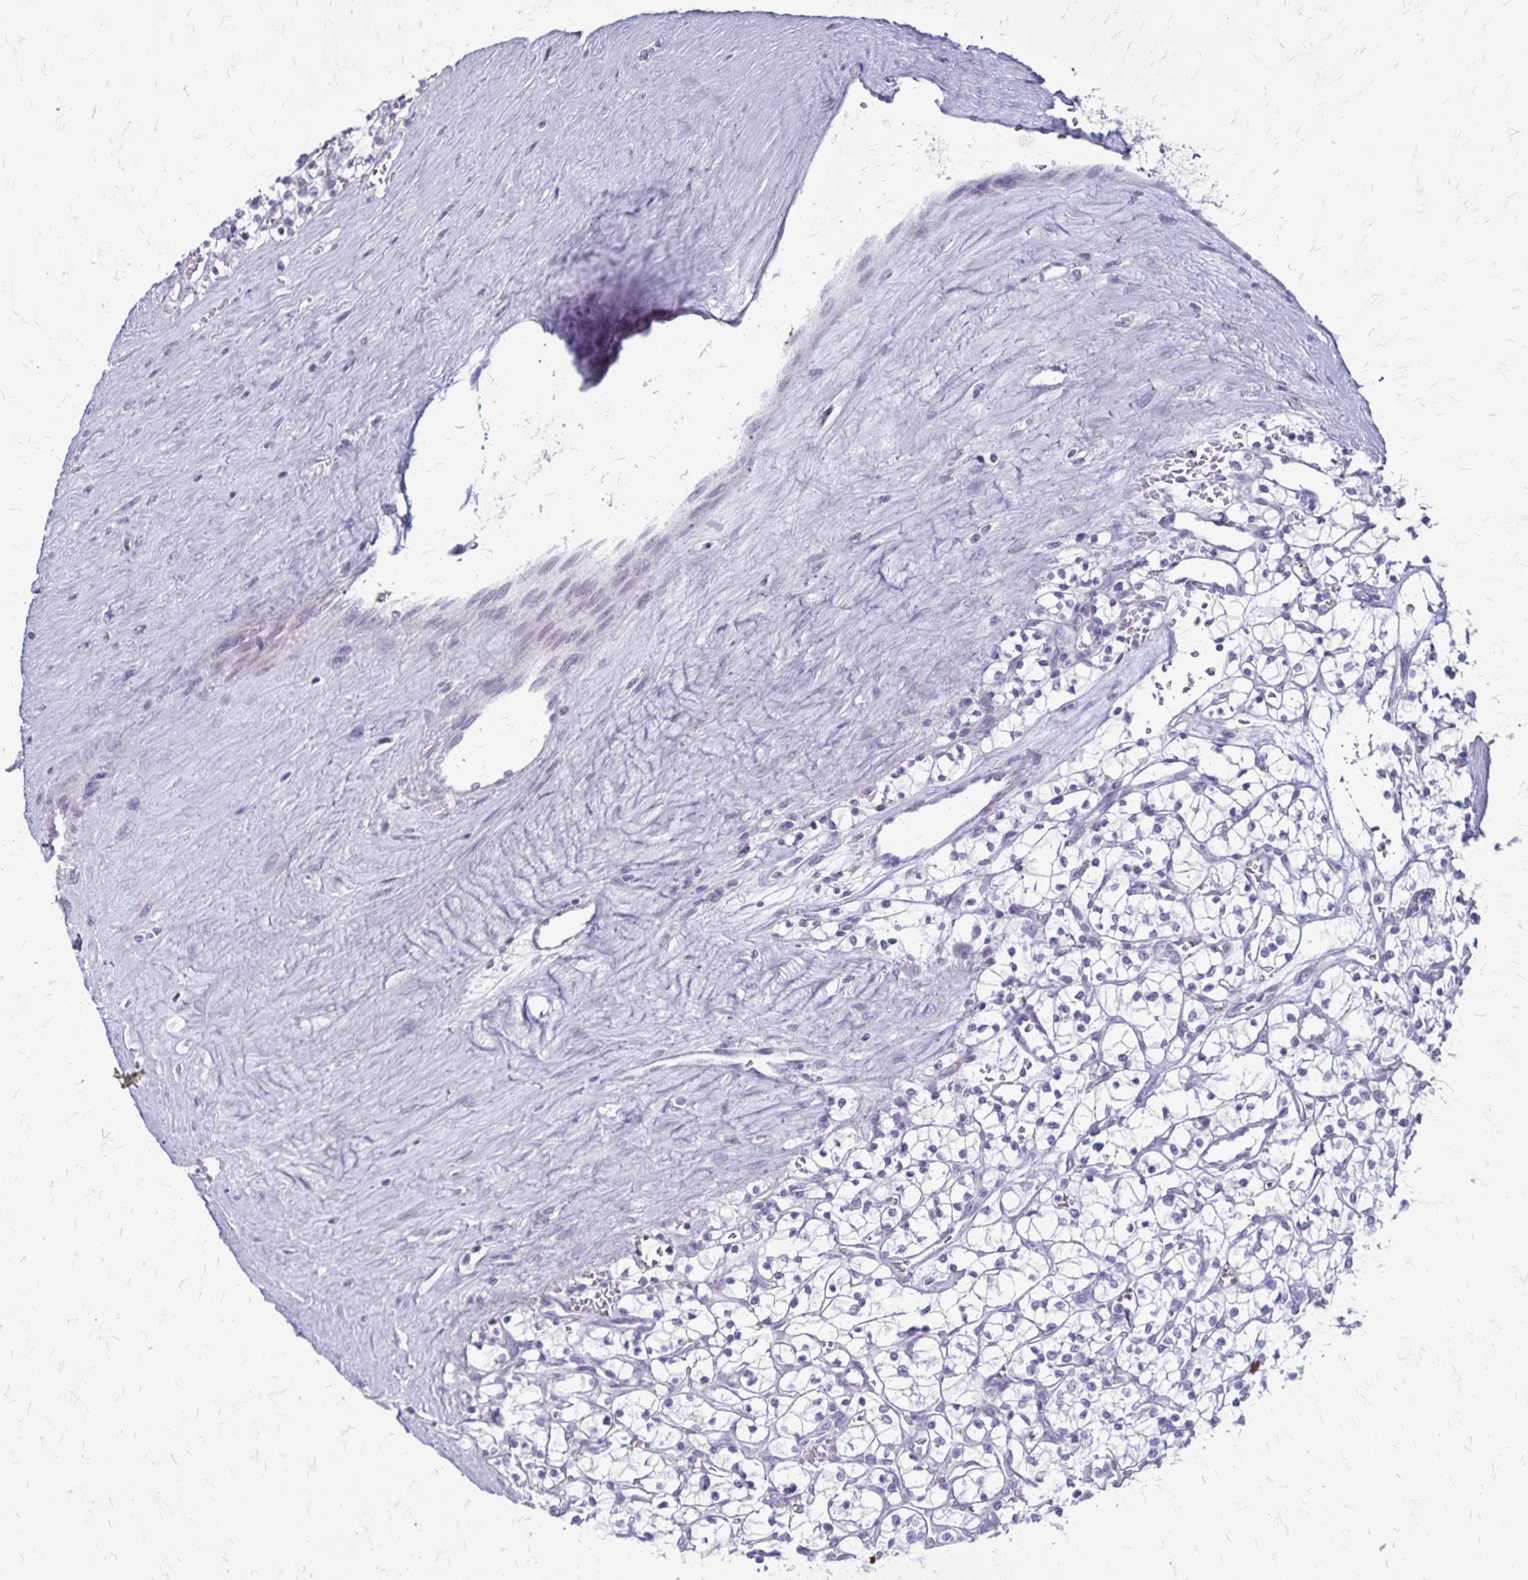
{"staining": {"intensity": "negative", "quantity": "none", "location": "none"}, "tissue": "renal cancer", "cell_type": "Tumor cells", "image_type": "cancer", "snomed": [{"axis": "morphology", "description": "Adenocarcinoma, NOS"}, {"axis": "topography", "description": "Kidney"}], "caption": "There is no significant positivity in tumor cells of renal cancer.", "gene": "GP9", "patient": {"sex": "female", "age": 64}}